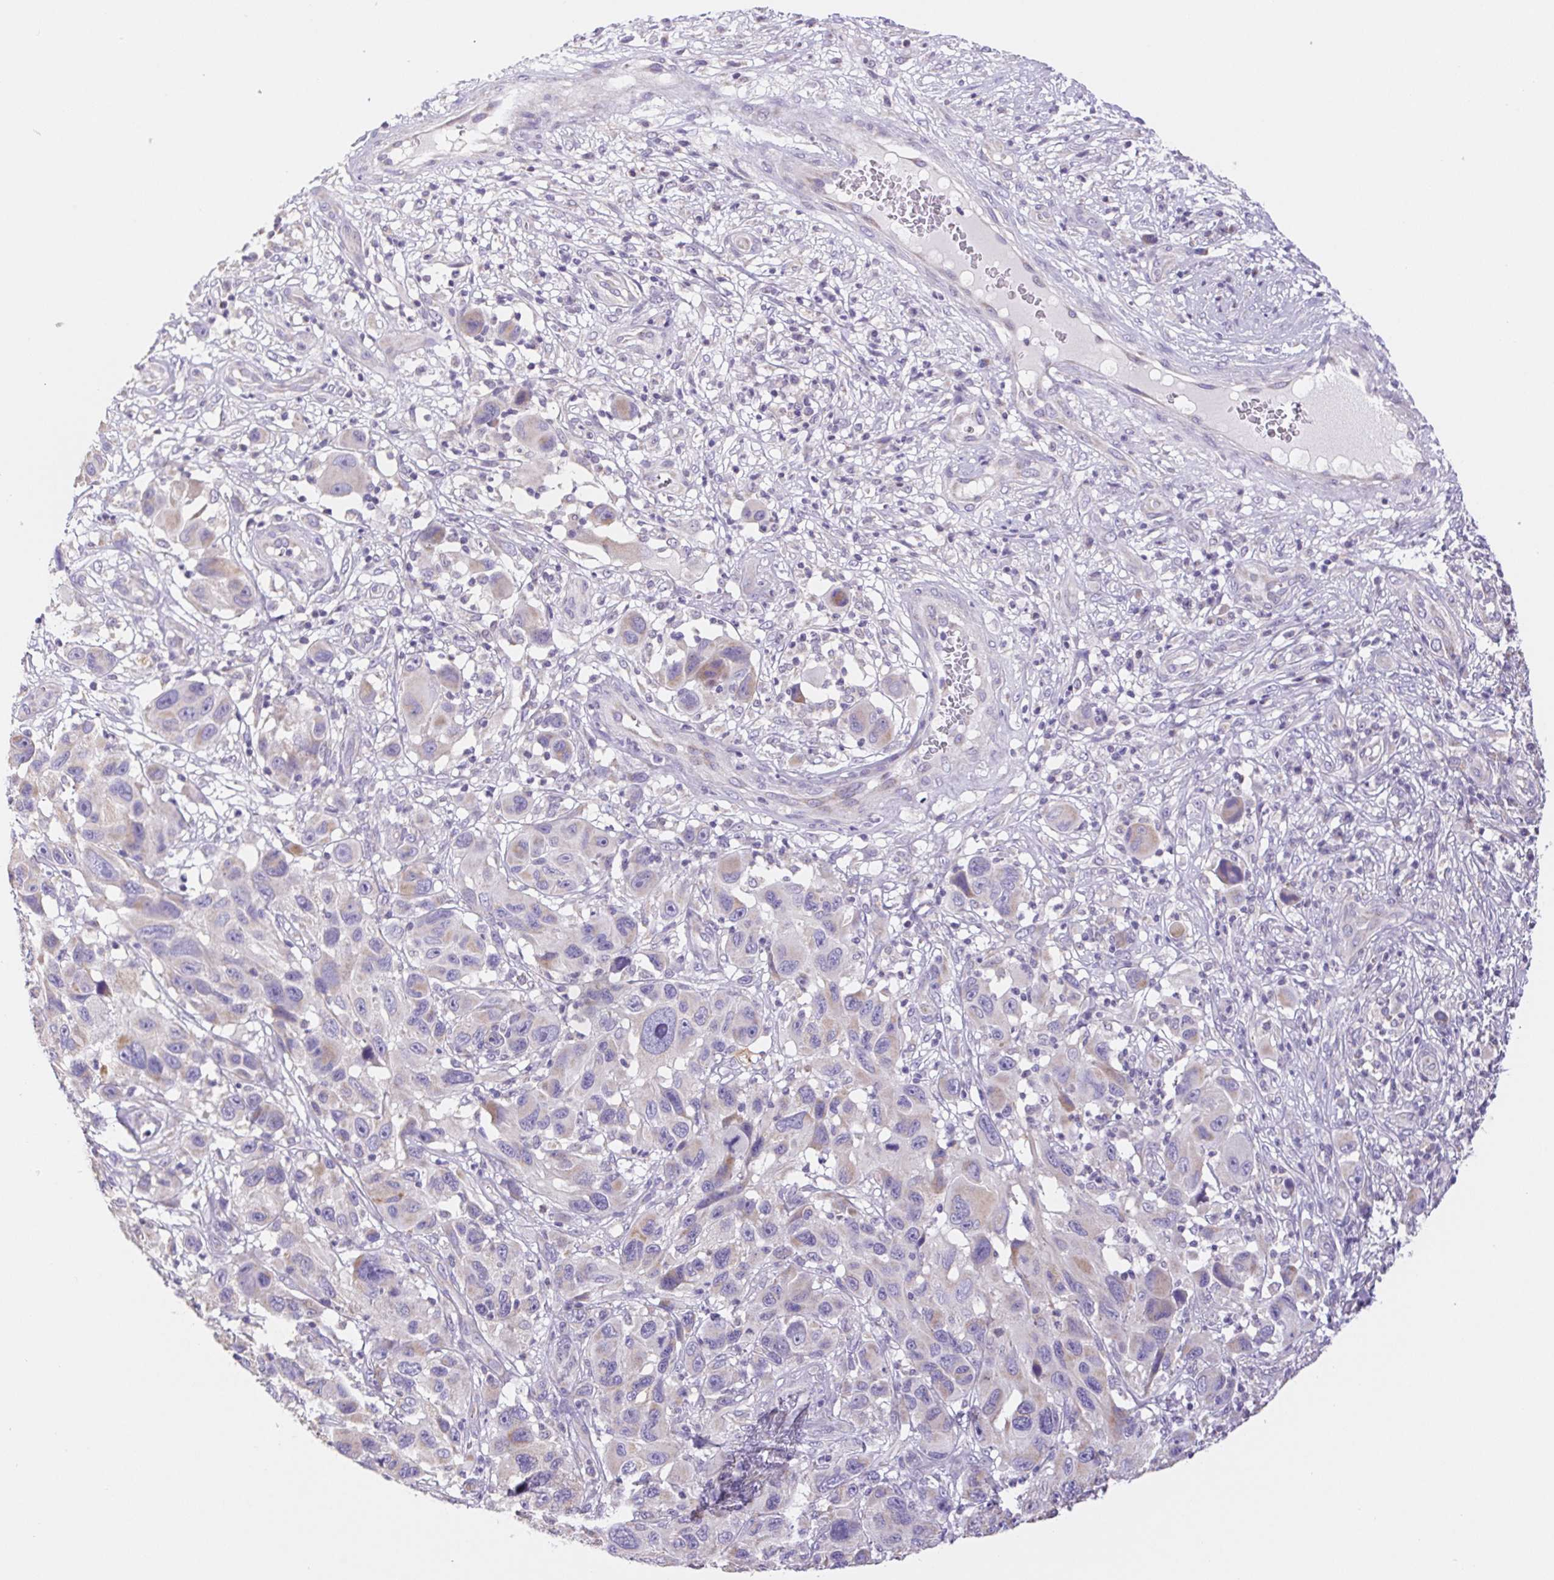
{"staining": {"intensity": "weak", "quantity": "<25%", "location": "cytoplasmic/membranous"}, "tissue": "melanoma", "cell_type": "Tumor cells", "image_type": "cancer", "snomed": [{"axis": "morphology", "description": "Malignant melanoma, NOS"}, {"axis": "topography", "description": "Skin"}], "caption": "An immunohistochemistry photomicrograph of melanoma is shown. There is no staining in tumor cells of melanoma.", "gene": "FKBP6", "patient": {"sex": "male", "age": 53}}